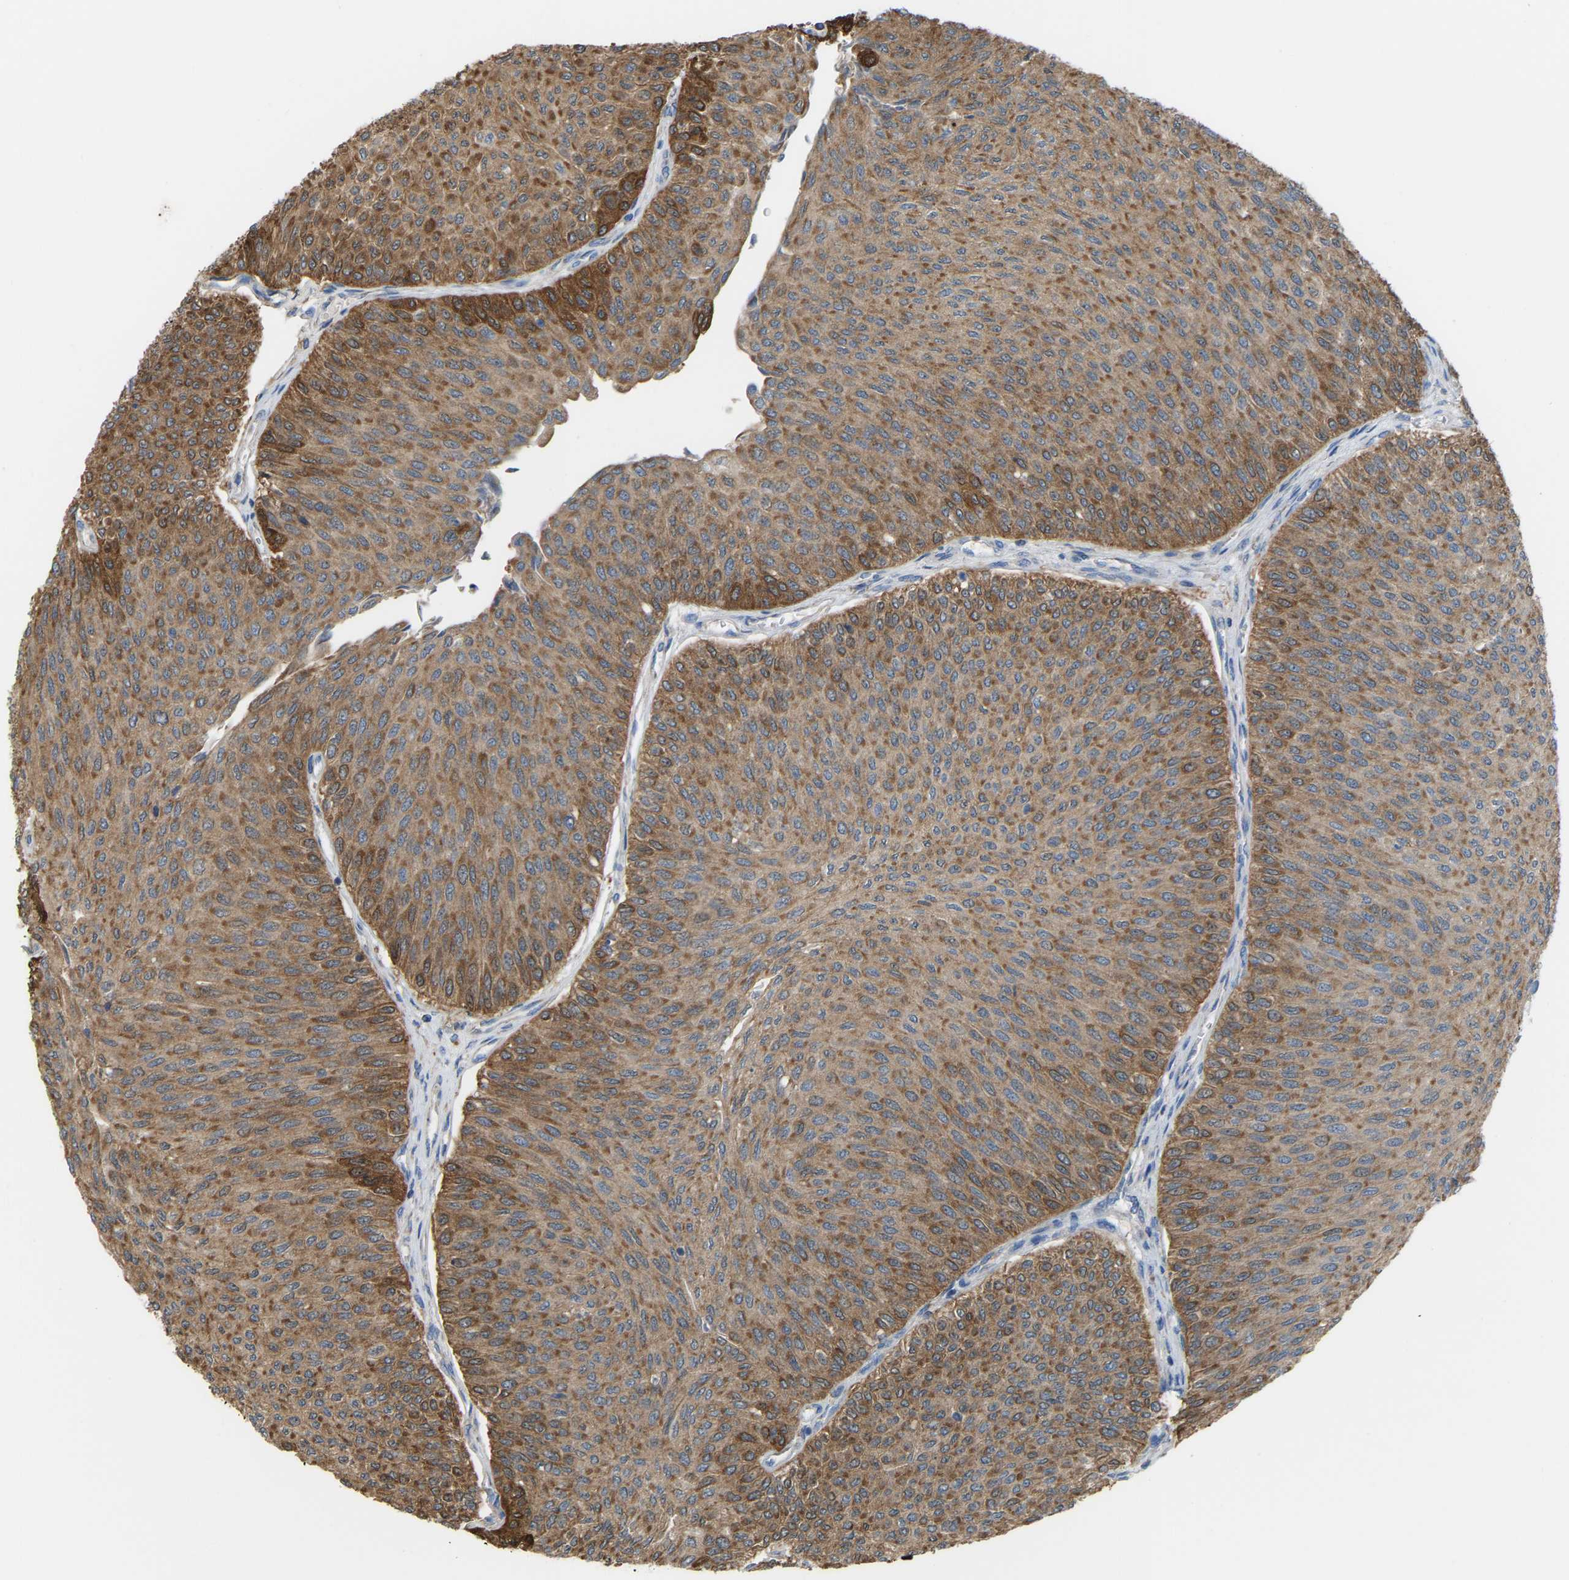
{"staining": {"intensity": "moderate", "quantity": ">75%", "location": "cytoplasmic/membranous"}, "tissue": "urothelial cancer", "cell_type": "Tumor cells", "image_type": "cancer", "snomed": [{"axis": "morphology", "description": "Urothelial carcinoma, Low grade"}, {"axis": "topography", "description": "Urinary bladder"}], "caption": "A histopathology image of human urothelial cancer stained for a protein displays moderate cytoplasmic/membranous brown staining in tumor cells.", "gene": "CROT", "patient": {"sex": "male", "age": 78}}